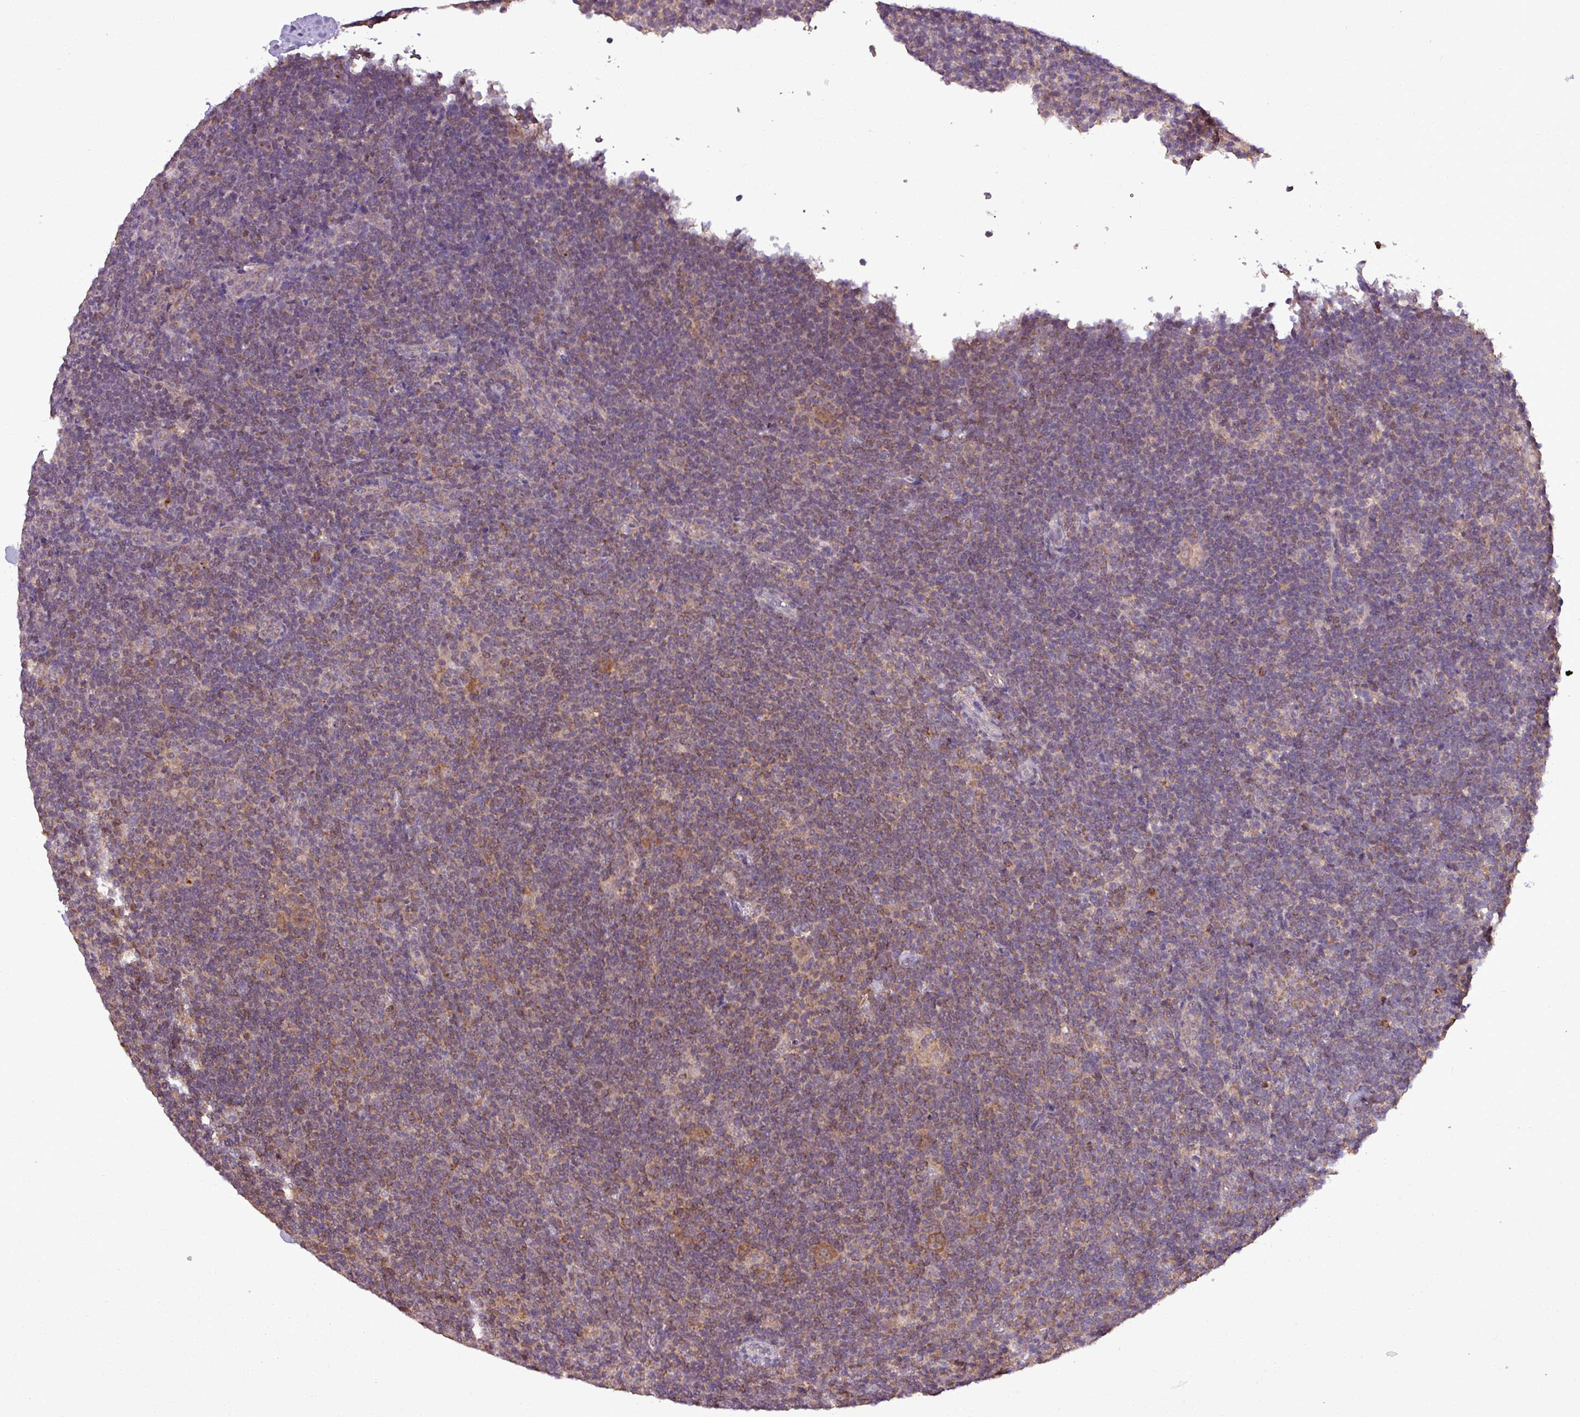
{"staining": {"intensity": "moderate", "quantity": "25%-75%", "location": "cytoplasmic/membranous"}, "tissue": "lymphoma", "cell_type": "Tumor cells", "image_type": "cancer", "snomed": [{"axis": "morphology", "description": "Hodgkin's disease, NOS"}, {"axis": "topography", "description": "Lymph node"}], "caption": "Moderate cytoplasmic/membranous expression for a protein is identified in about 25%-75% of tumor cells of Hodgkin's disease using immunohistochemistry.", "gene": "MCTP2", "patient": {"sex": "female", "age": 57}}